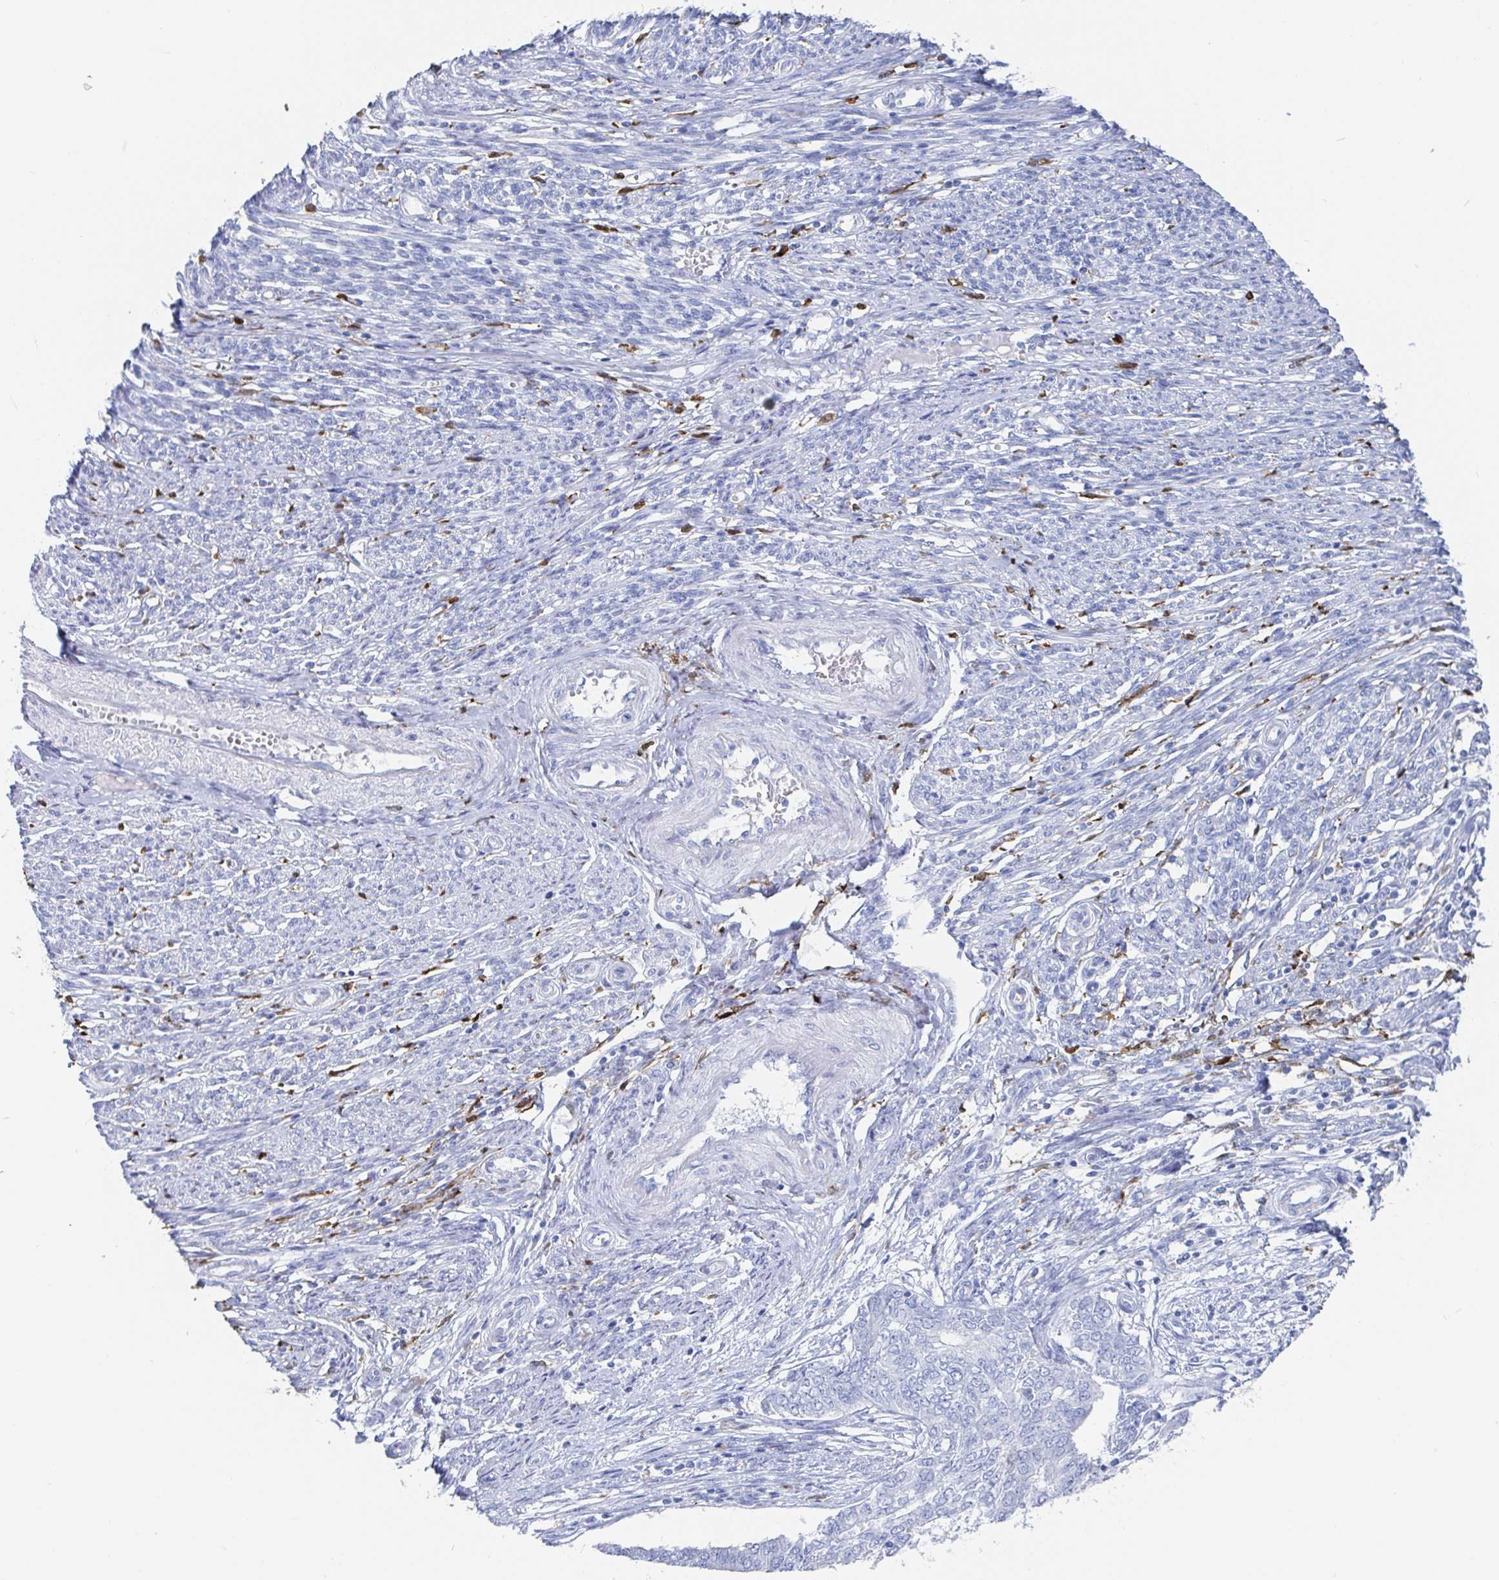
{"staining": {"intensity": "negative", "quantity": "none", "location": "none"}, "tissue": "endometrial cancer", "cell_type": "Tumor cells", "image_type": "cancer", "snomed": [{"axis": "morphology", "description": "Adenocarcinoma, NOS"}, {"axis": "topography", "description": "Endometrium"}], "caption": "A photomicrograph of human adenocarcinoma (endometrial) is negative for staining in tumor cells.", "gene": "OR2A4", "patient": {"sex": "female", "age": 62}}